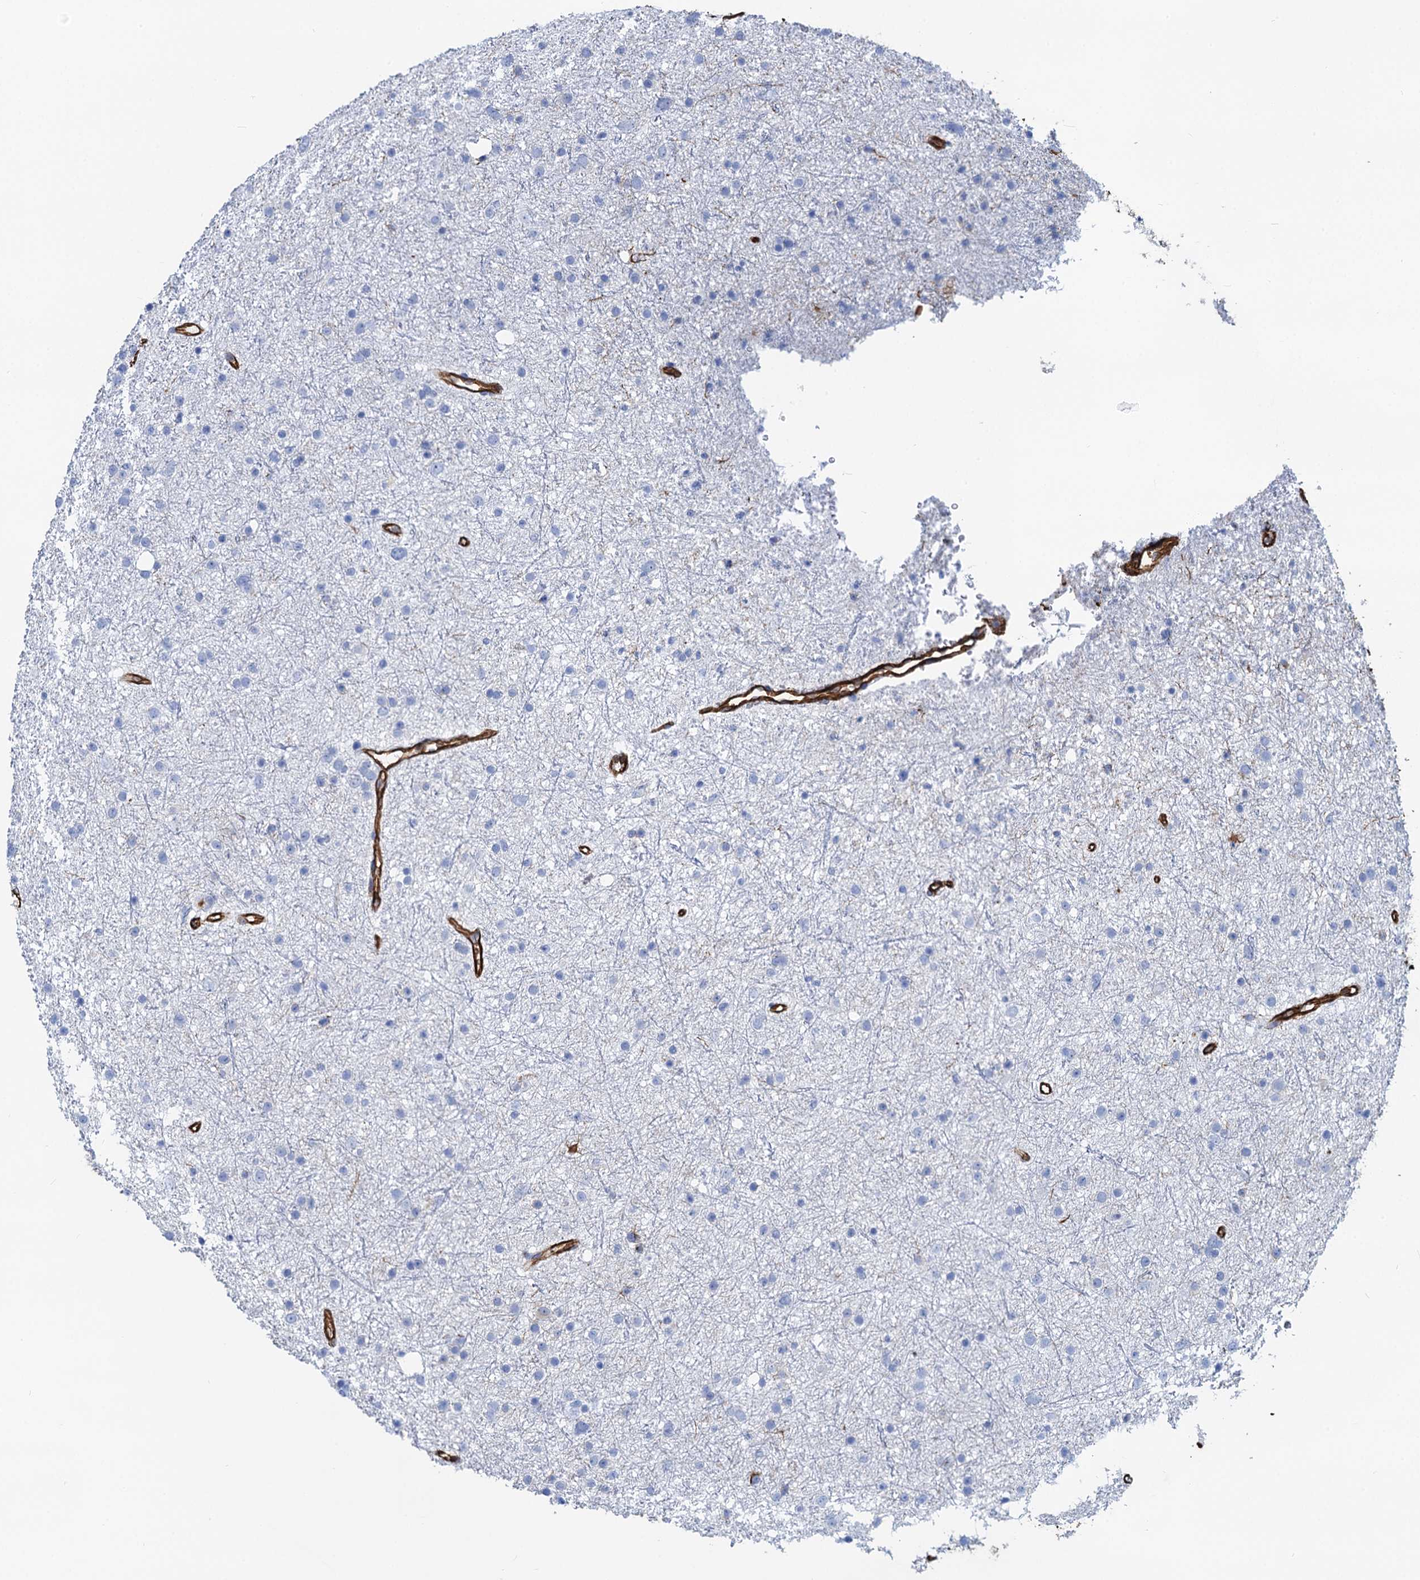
{"staining": {"intensity": "negative", "quantity": "none", "location": "none"}, "tissue": "glioma", "cell_type": "Tumor cells", "image_type": "cancer", "snomed": [{"axis": "morphology", "description": "Glioma, malignant, Low grade"}, {"axis": "topography", "description": "Cerebral cortex"}], "caption": "High power microscopy histopathology image of an IHC image of malignant glioma (low-grade), revealing no significant expression in tumor cells.", "gene": "PGM2", "patient": {"sex": "female", "age": 39}}